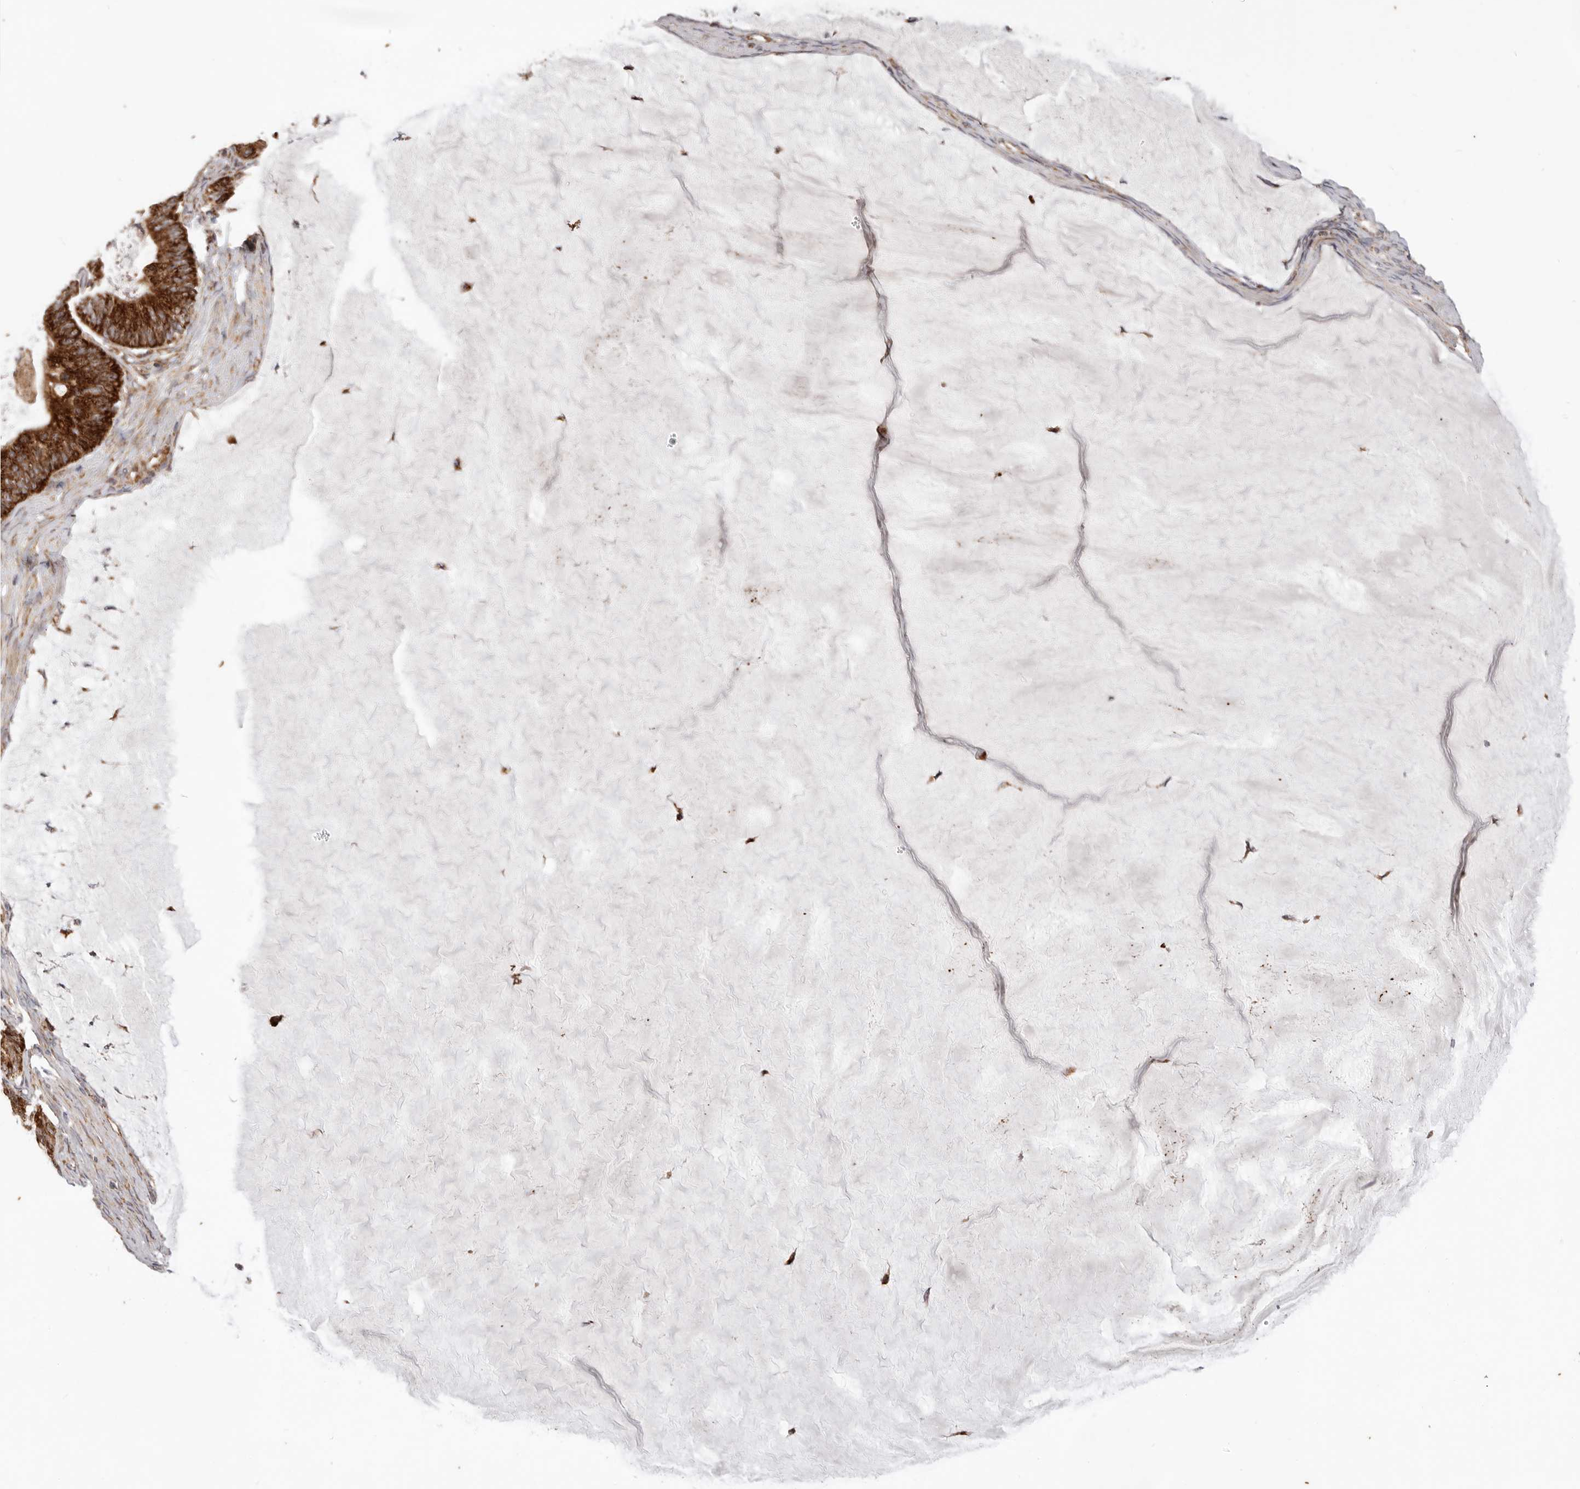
{"staining": {"intensity": "strong", "quantity": ">75%", "location": "cytoplasmic/membranous"}, "tissue": "ovarian cancer", "cell_type": "Tumor cells", "image_type": "cancer", "snomed": [{"axis": "morphology", "description": "Cystadenocarcinoma, mucinous, NOS"}, {"axis": "topography", "description": "Ovary"}], "caption": "Immunohistochemistry (IHC) micrograph of neoplastic tissue: ovarian cancer stained using IHC exhibits high levels of strong protein expression localized specifically in the cytoplasmic/membranous of tumor cells, appearing as a cytoplasmic/membranous brown color.", "gene": "MRPS10", "patient": {"sex": "female", "age": 61}}